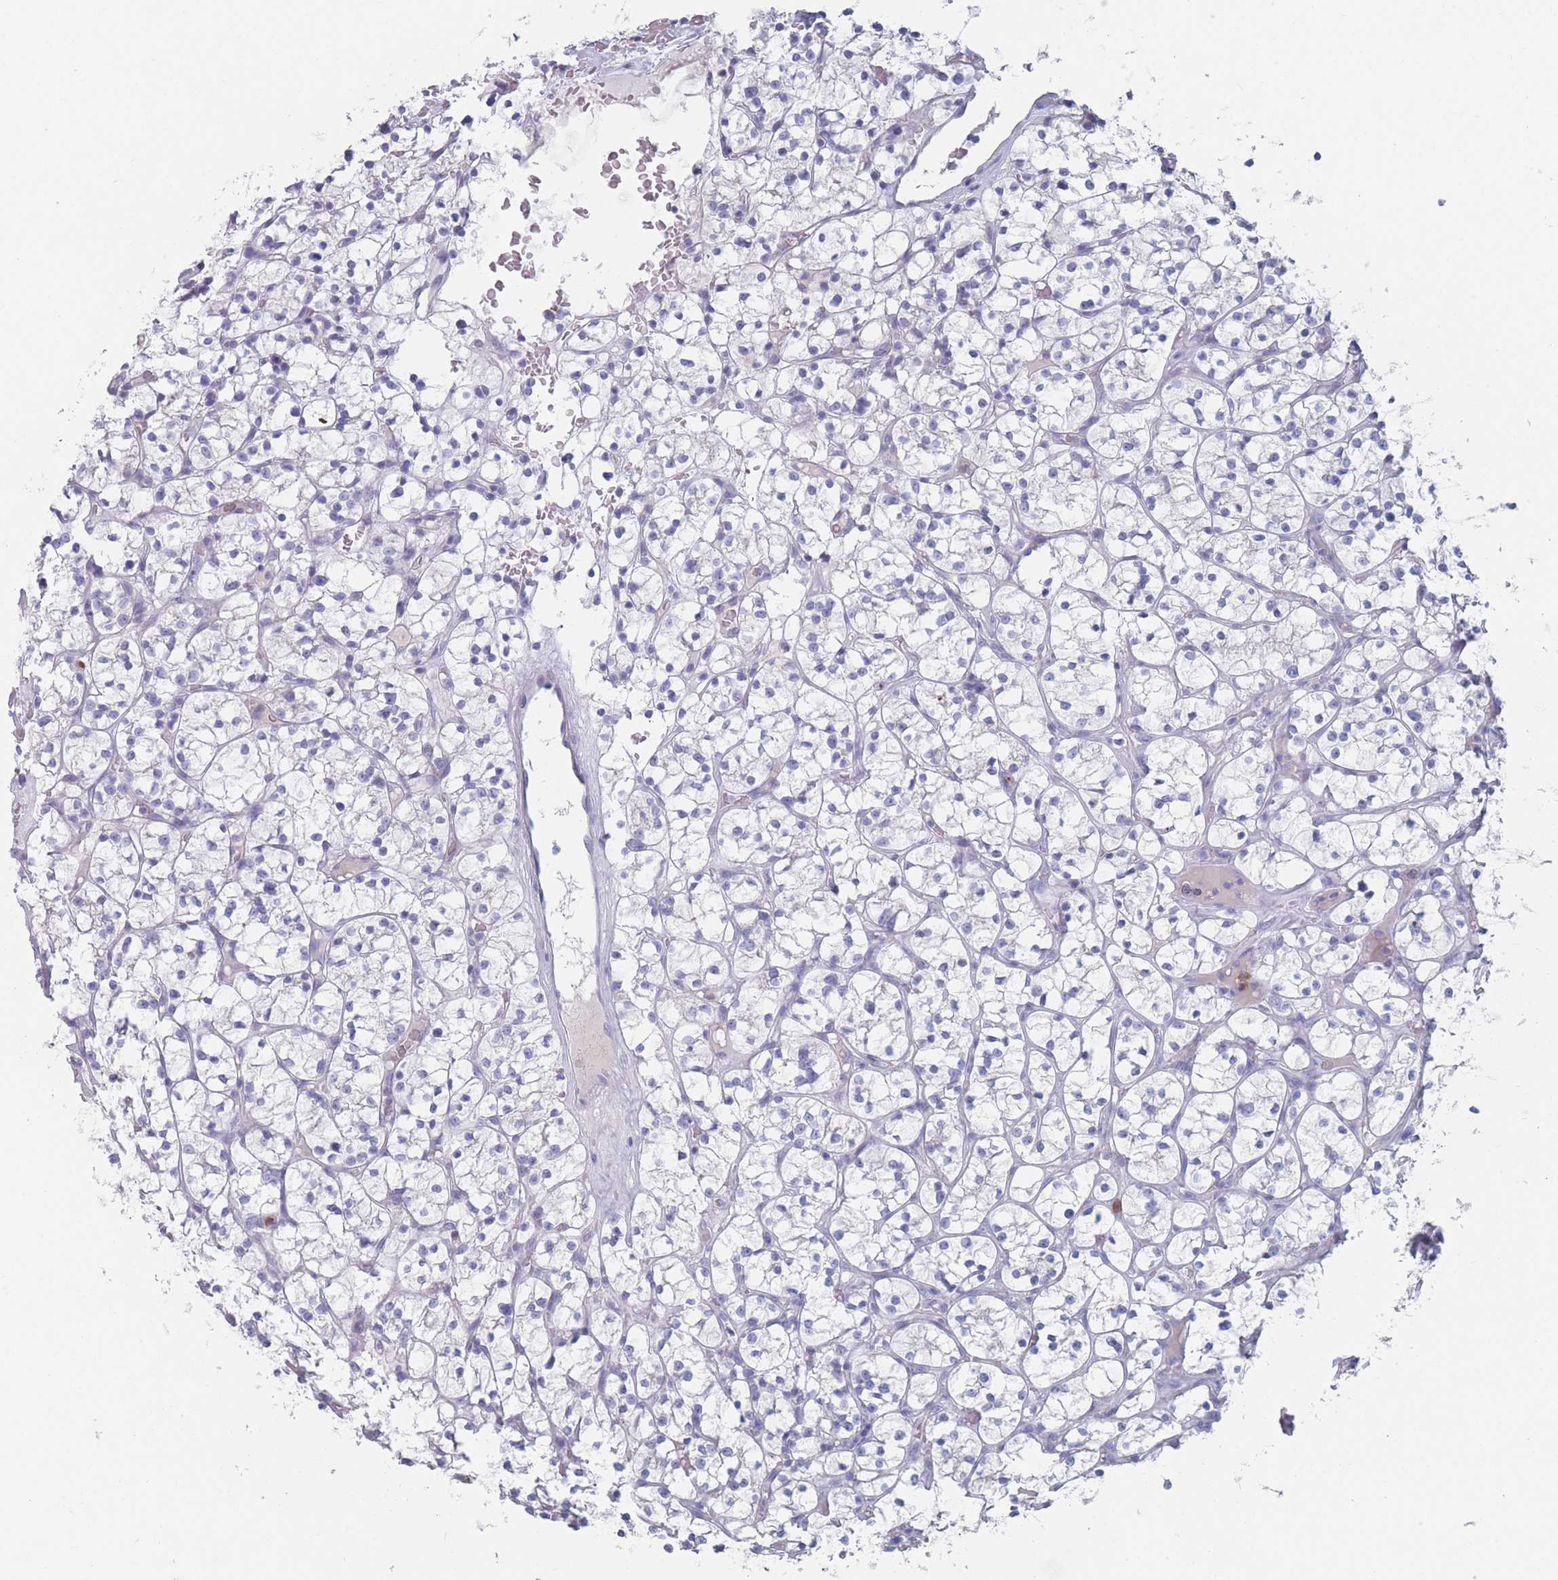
{"staining": {"intensity": "negative", "quantity": "none", "location": "none"}, "tissue": "renal cancer", "cell_type": "Tumor cells", "image_type": "cancer", "snomed": [{"axis": "morphology", "description": "Adenocarcinoma, NOS"}, {"axis": "topography", "description": "Kidney"}], "caption": "This is a photomicrograph of immunohistochemistry staining of renal adenocarcinoma, which shows no expression in tumor cells. Nuclei are stained in blue.", "gene": "ATP1A3", "patient": {"sex": "female", "age": 64}}